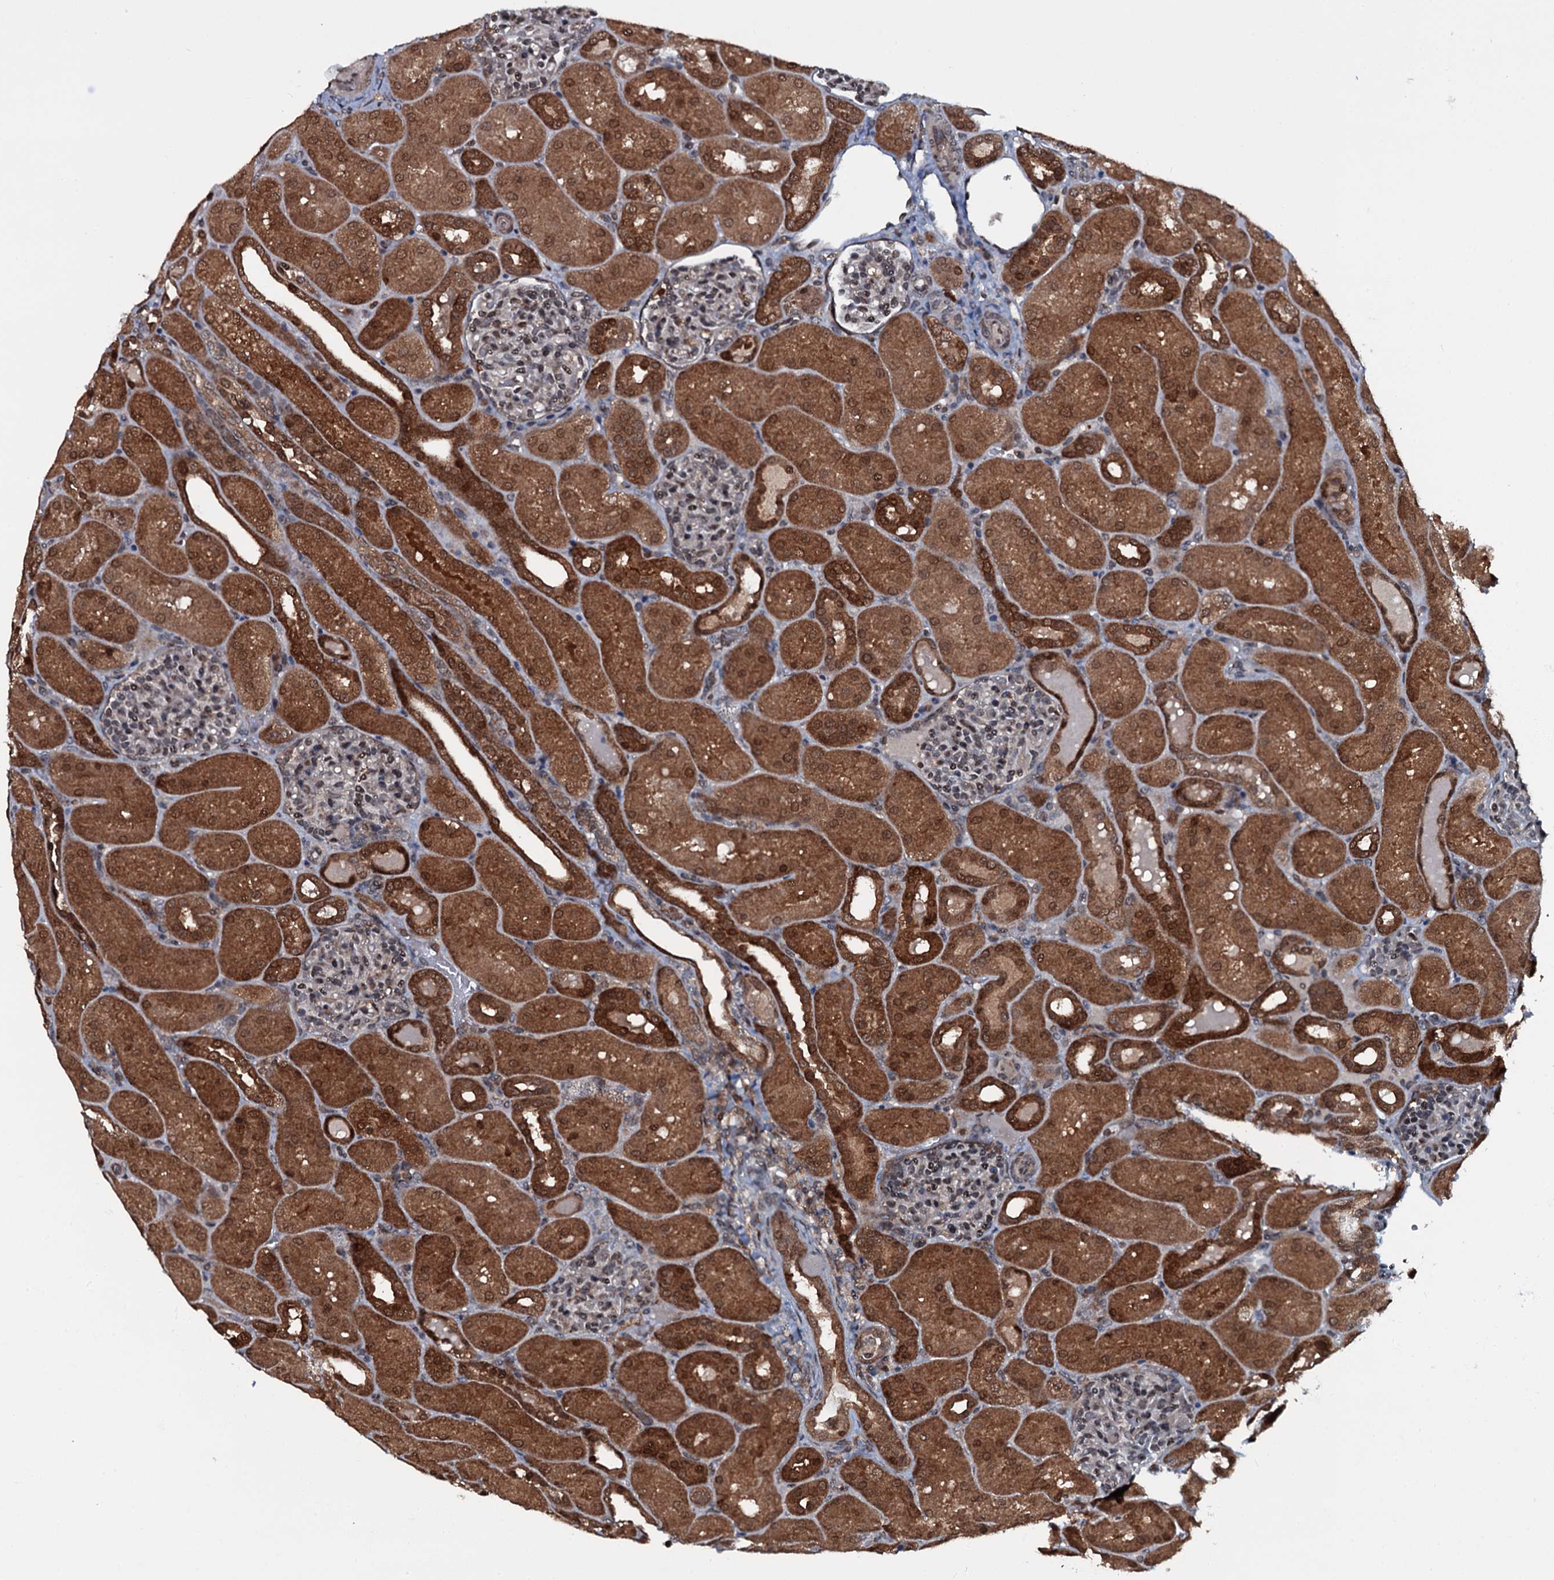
{"staining": {"intensity": "moderate", "quantity": "<25%", "location": "nuclear"}, "tissue": "kidney", "cell_type": "Cells in glomeruli", "image_type": "normal", "snomed": [{"axis": "morphology", "description": "Normal tissue, NOS"}, {"axis": "topography", "description": "Kidney"}], "caption": "This histopathology image reveals immunohistochemistry staining of normal kidney, with low moderate nuclear staining in about <25% of cells in glomeruli.", "gene": "HDDC3", "patient": {"sex": "male", "age": 1}}